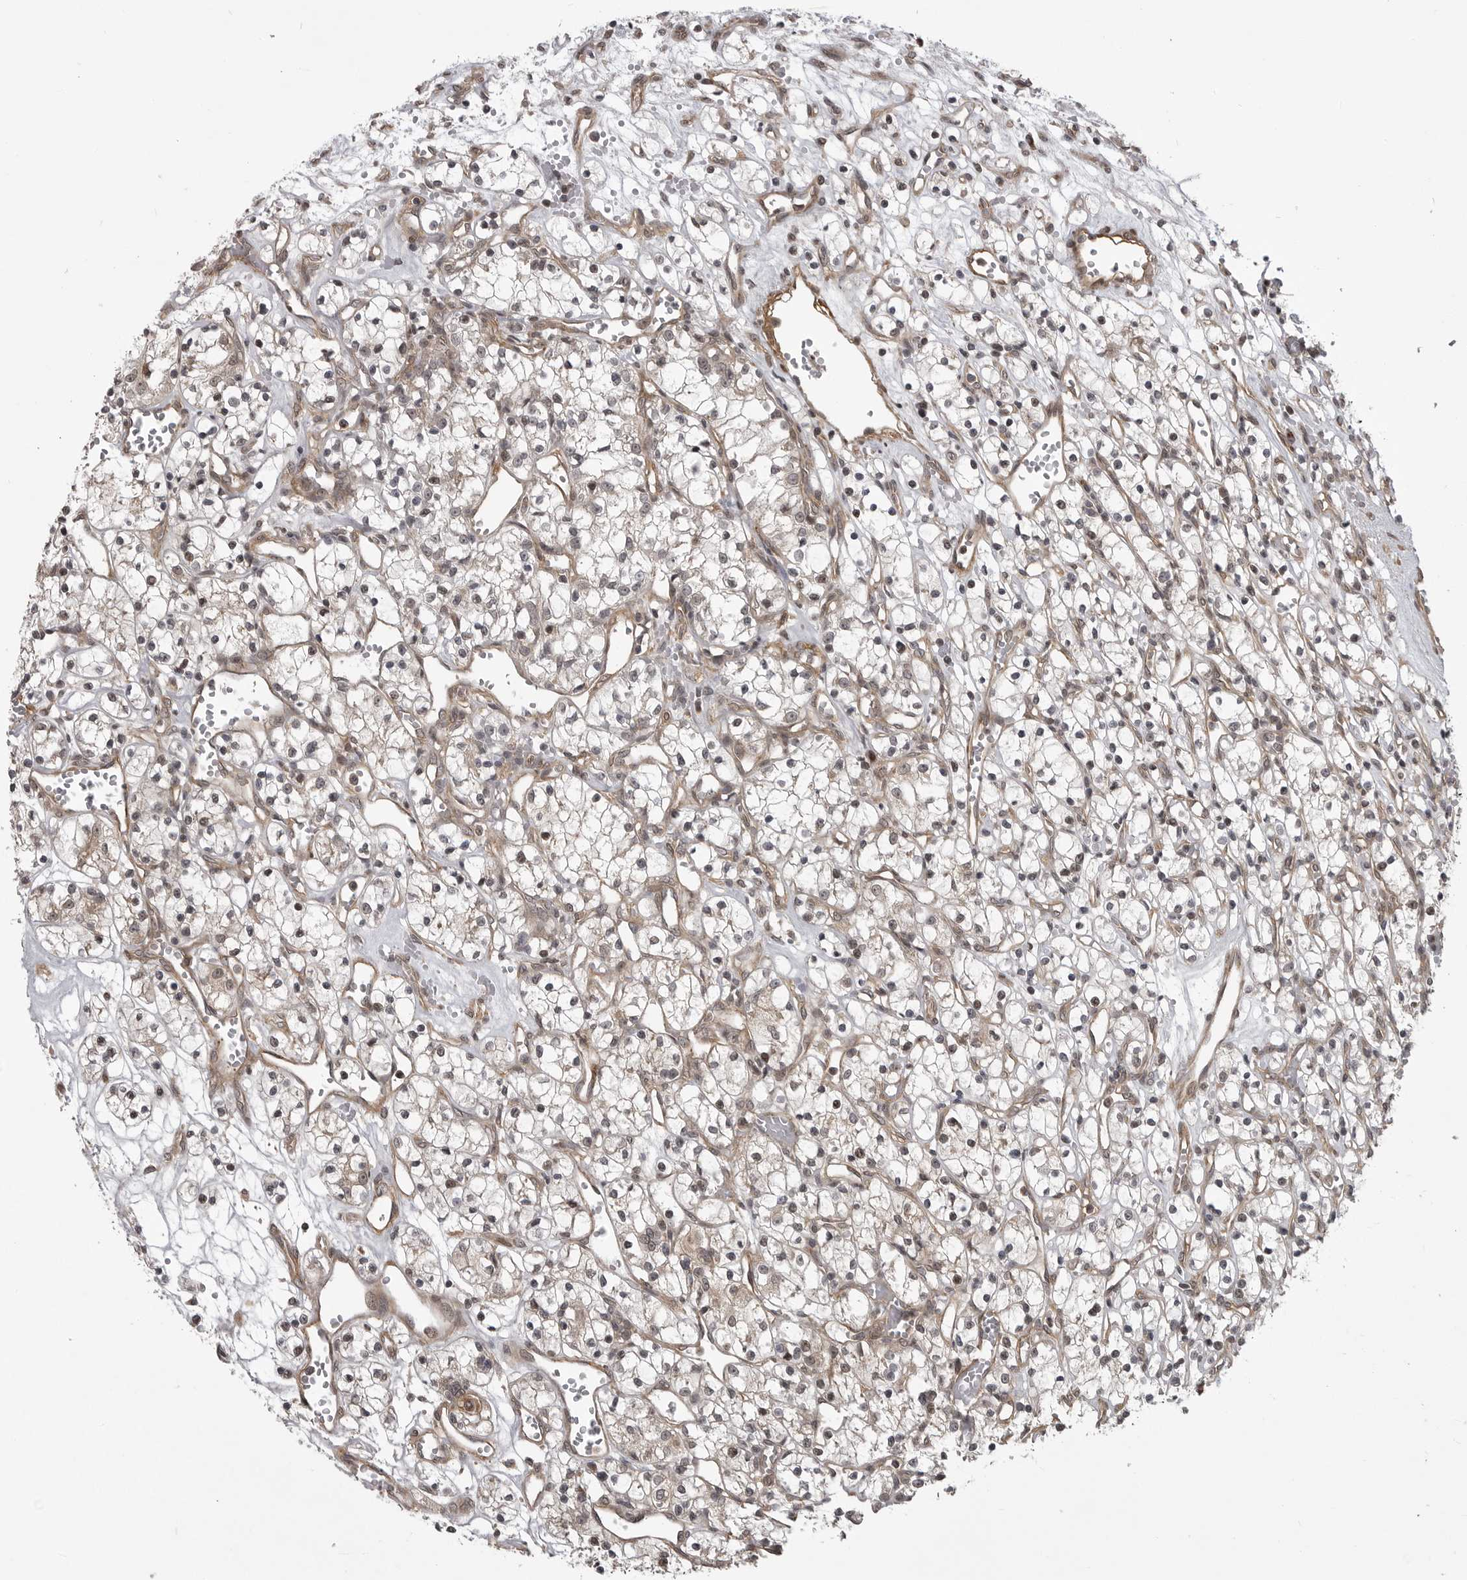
{"staining": {"intensity": "weak", "quantity": ">75%", "location": "nuclear"}, "tissue": "renal cancer", "cell_type": "Tumor cells", "image_type": "cancer", "snomed": [{"axis": "morphology", "description": "Adenocarcinoma, NOS"}, {"axis": "topography", "description": "Kidney"}], "caption": "Weak nuclear protein expression is identified in approximately >75% of tumor cells in renal cancer (adenocarcinoma).", "gene": "SNX16", "patient": {"sex": "female", "age": 59}}